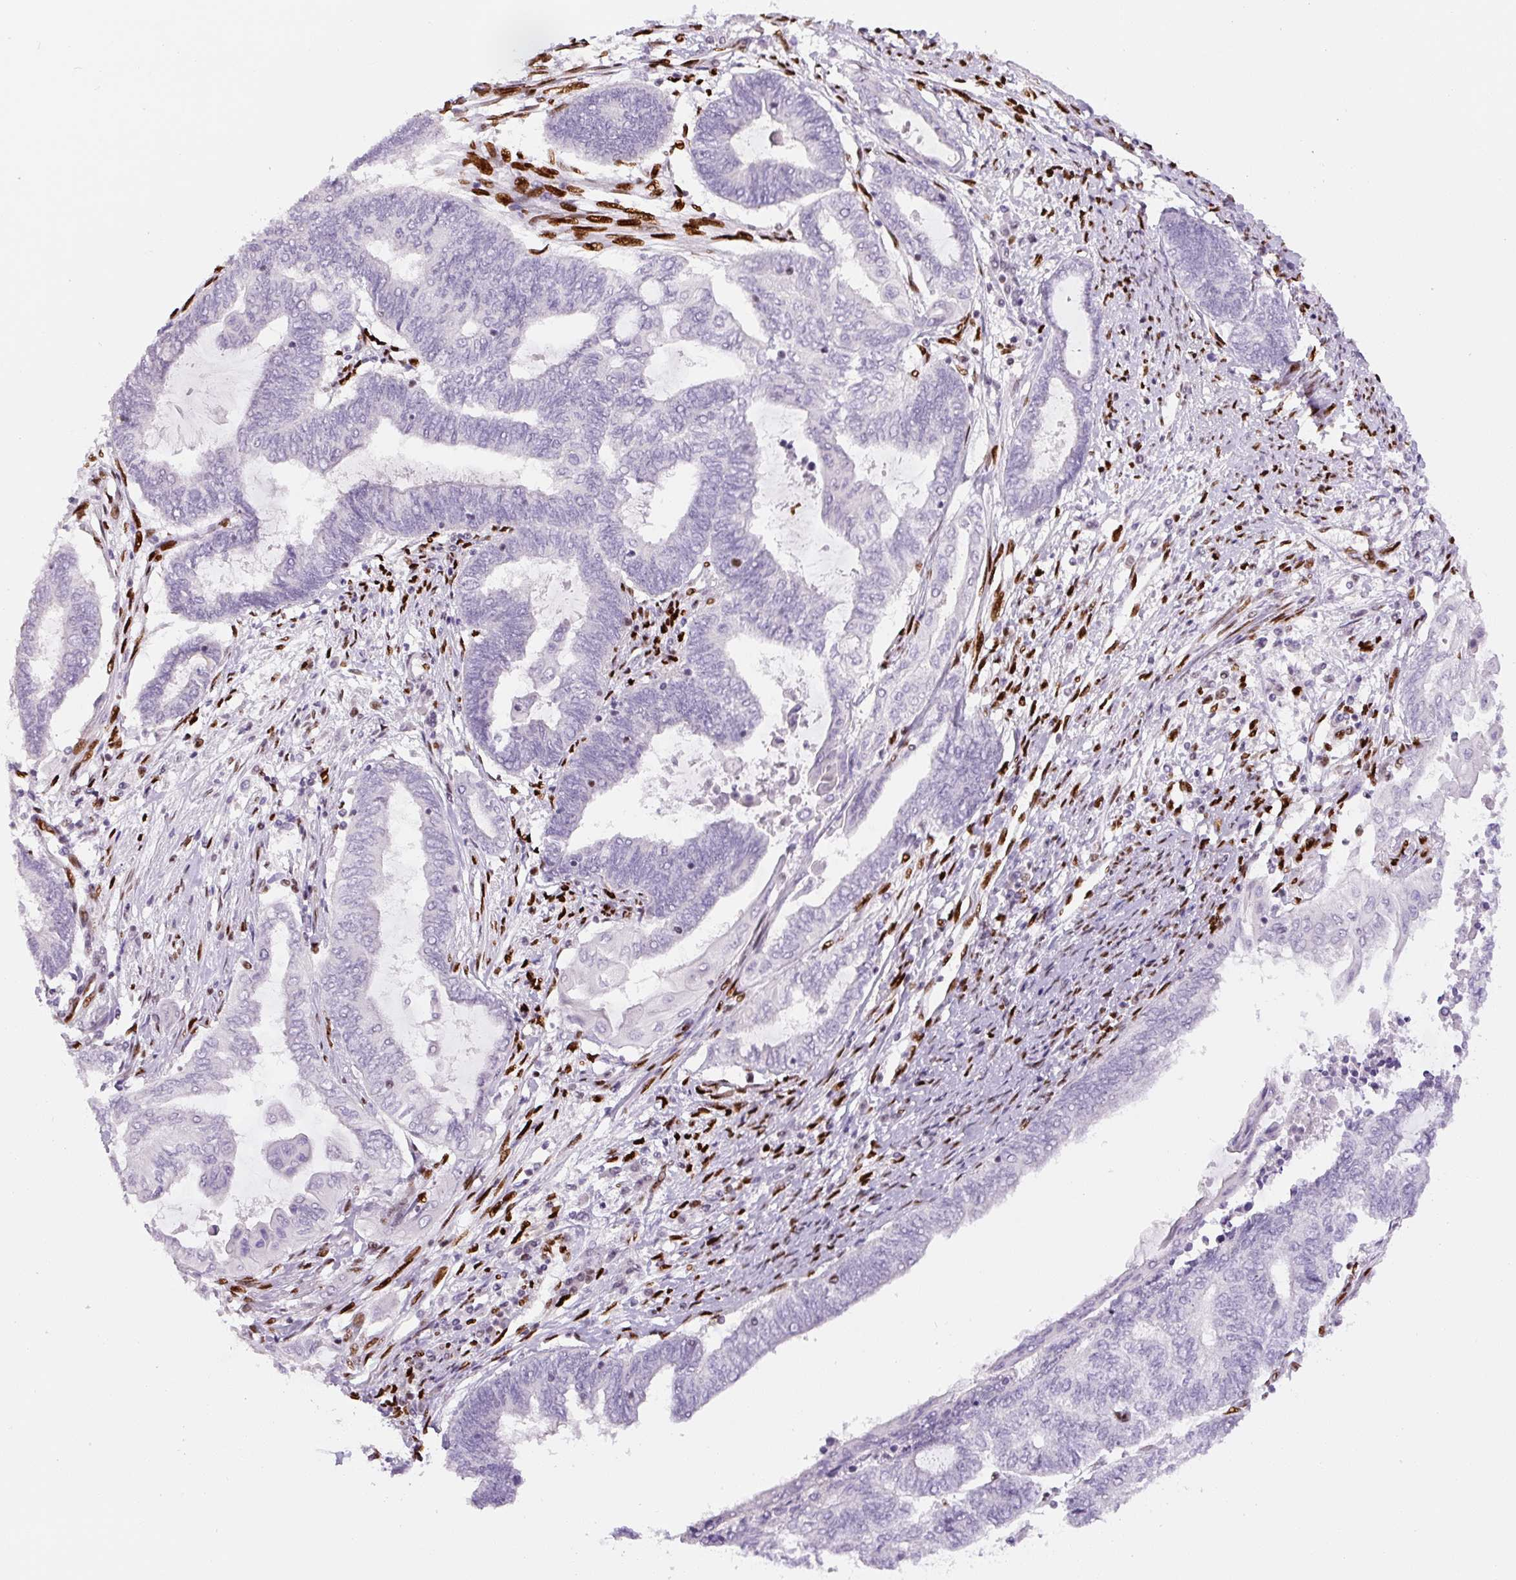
{"staining": {"intensity": "negative", "quantity": "none", "location": "none"}, "tissue": "endometrial cancer", "cell_type": "Tumor cells", "image_type": "cancer", "snomed": [{"axis": "morphology", "description": "Adenocarcinoma, NOS"}, {"axis": "topography", "description": "Uterus"}, {"axis": "topography", "description": "Endometrium"}], "caption": "There is no significant staining in tumor cells of endometrial adenocarcinoma.", "gene": "ZEB1", "patient": {"sex": "female", "age": 70}}